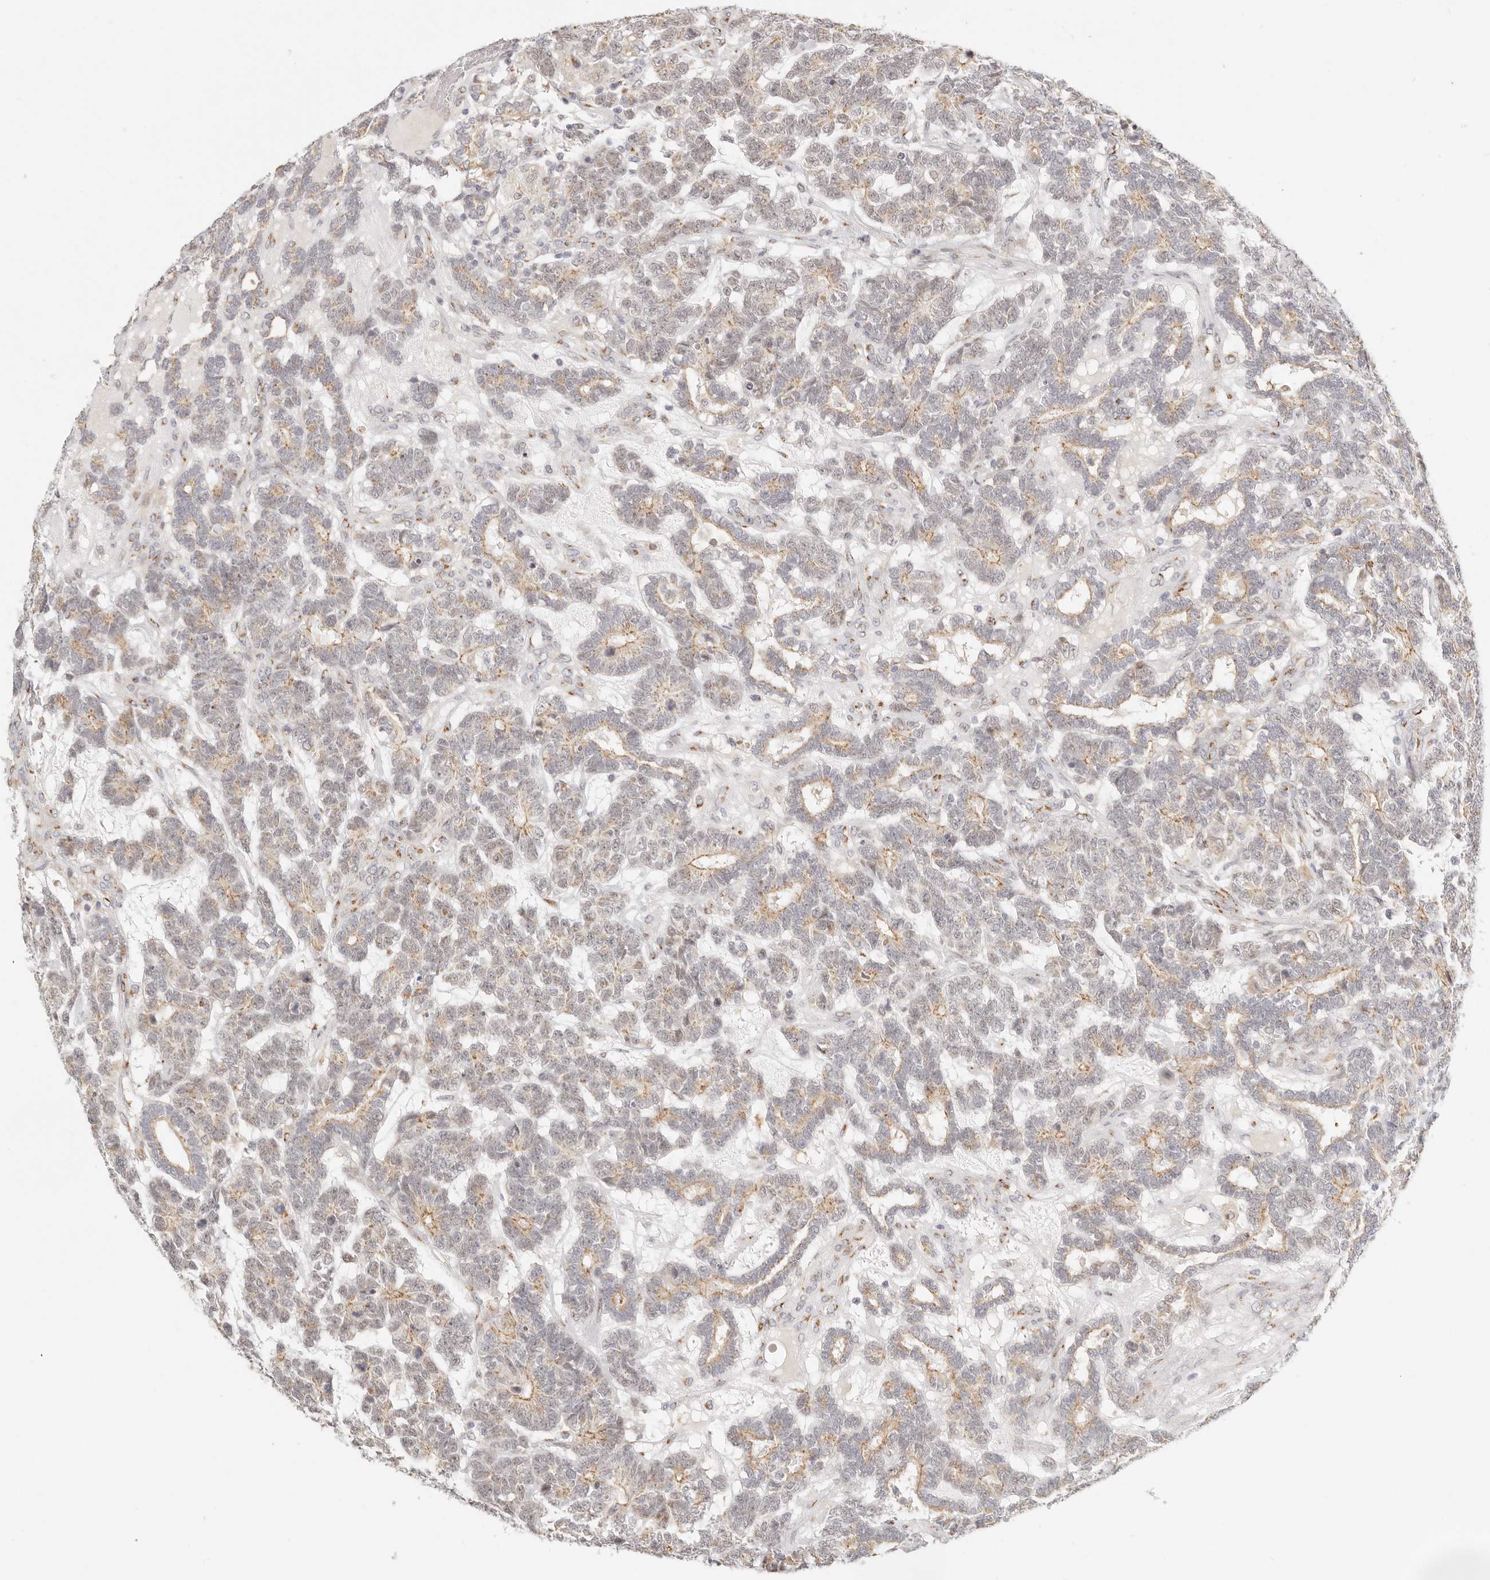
{"staining": {"intensity": "moderate", "quantity": "25%-75%", "location": "cytoplasmic/membranous"}, "tissue": "testis cancer", "cell_type": "Tumor cells", "image_type": "cancer", "snomed": [{"axis": "morphology", "description": "Carcinoma, Embryonal, NOS"}, {"axis": "topography", "description": "Testis"}], "caption": "Immunohistochemistry (DAB) staining of testis embryonal carcinoma demonstrates moderate cytoplasmic/membranous protein positivity in approximately 25%-75% of tumor cells.", "gene": "FAM20B", "patient": {"sex": "male", "age": 26}}